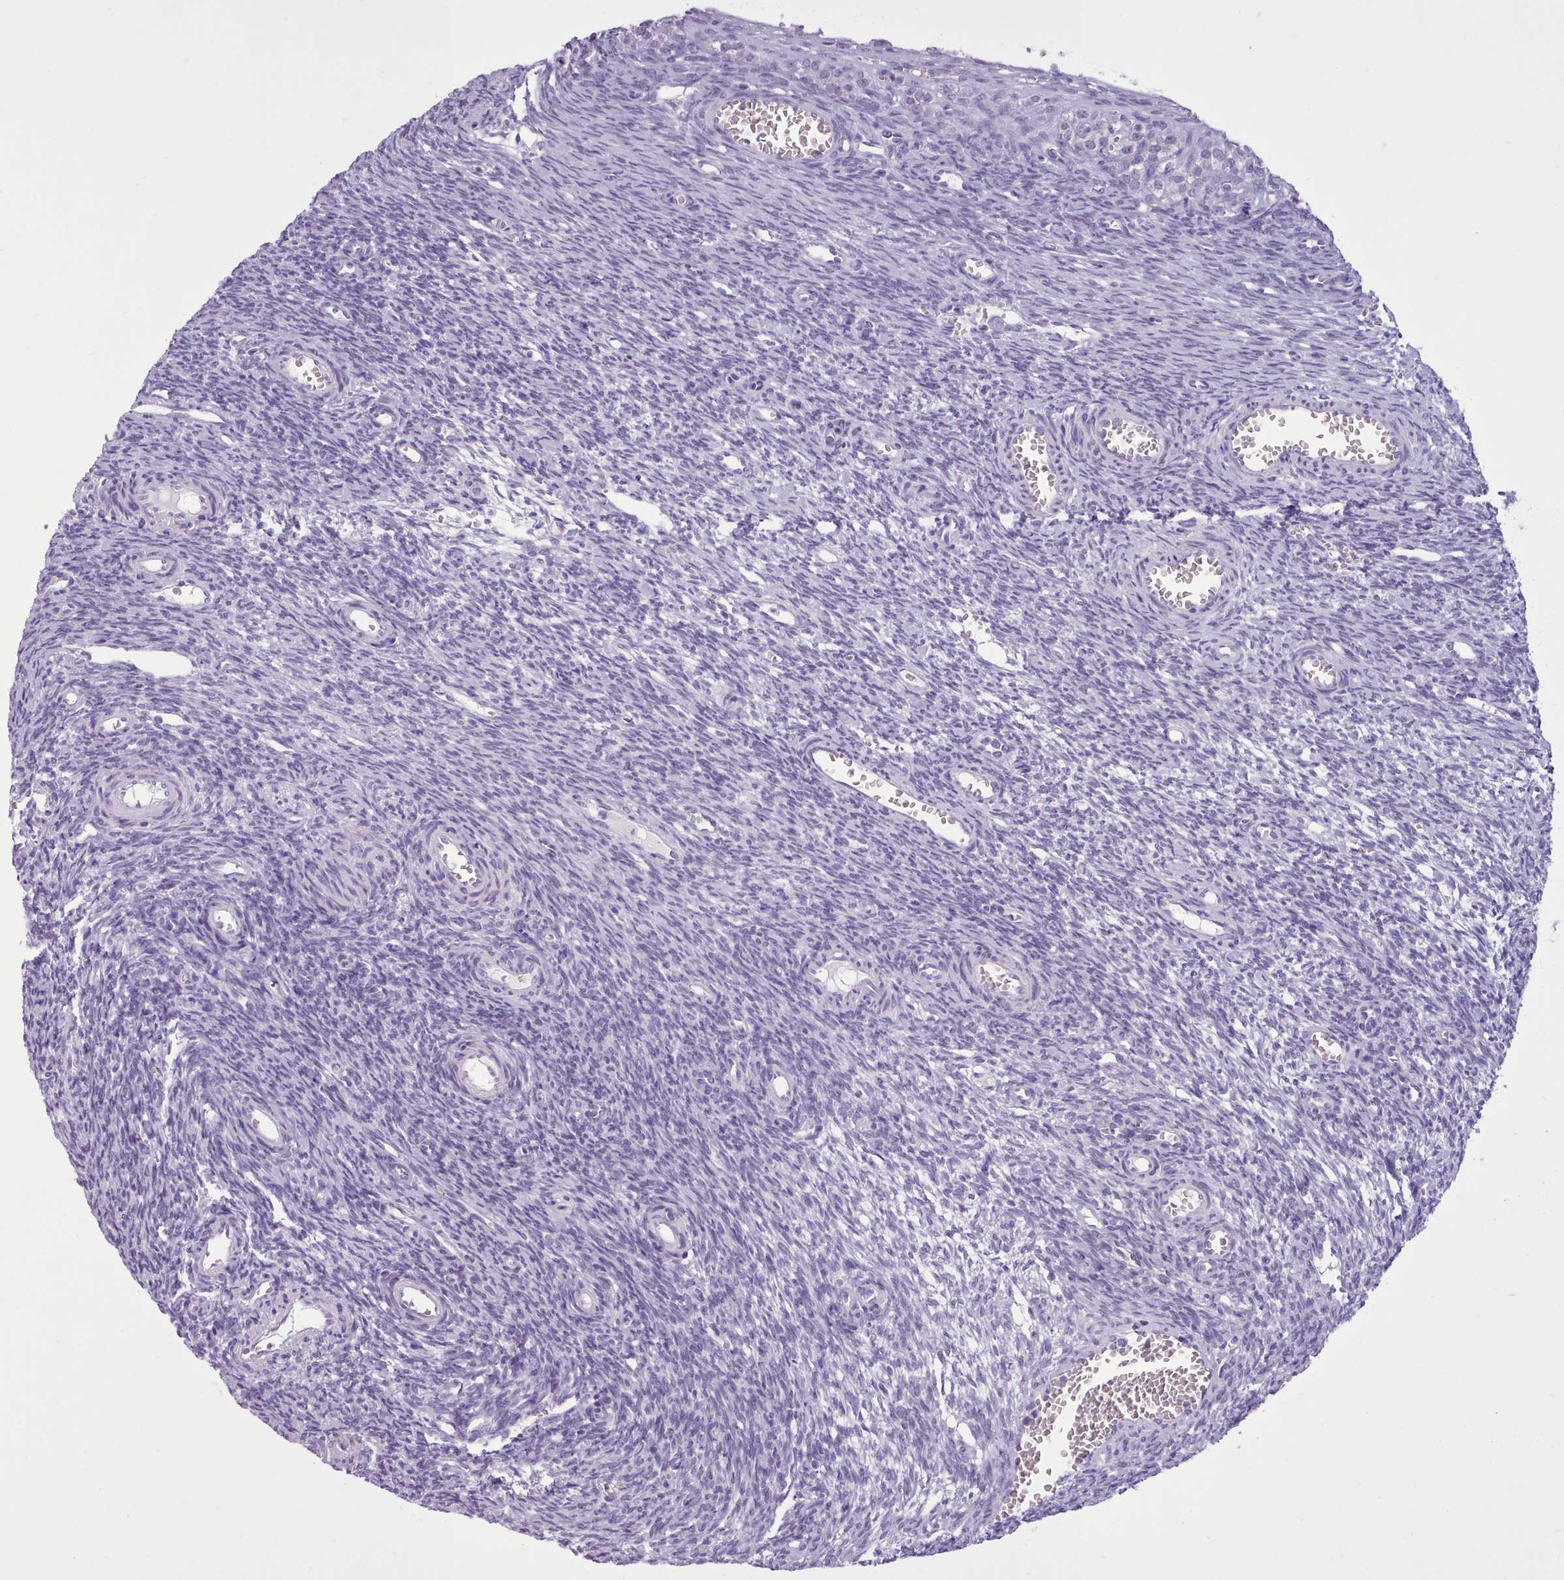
{"staining": {"intensity": "negative", "quantity": "none", "location": "none"}, "tissue": "ovary", "cell_type": "Ovarian stroma cells", "image_type": "normal", "snomed": [{"axis": "morphology", "description": "Normal tissue, NOS"}, {"axis": "topography", "description": "Ovary"}], "caption": "IHC histopathology image of benign human ovary stained for a protein (brown), which reveals no positivity in ovarian stroma cells. The staining was performed using DAB to visualize the protein expression in brown, while the nuclei were stained in blue with hematoxylin (Magnification: 20x).", "gene": "FBXO48", "patient": {"sex": "female", "age": 39}}